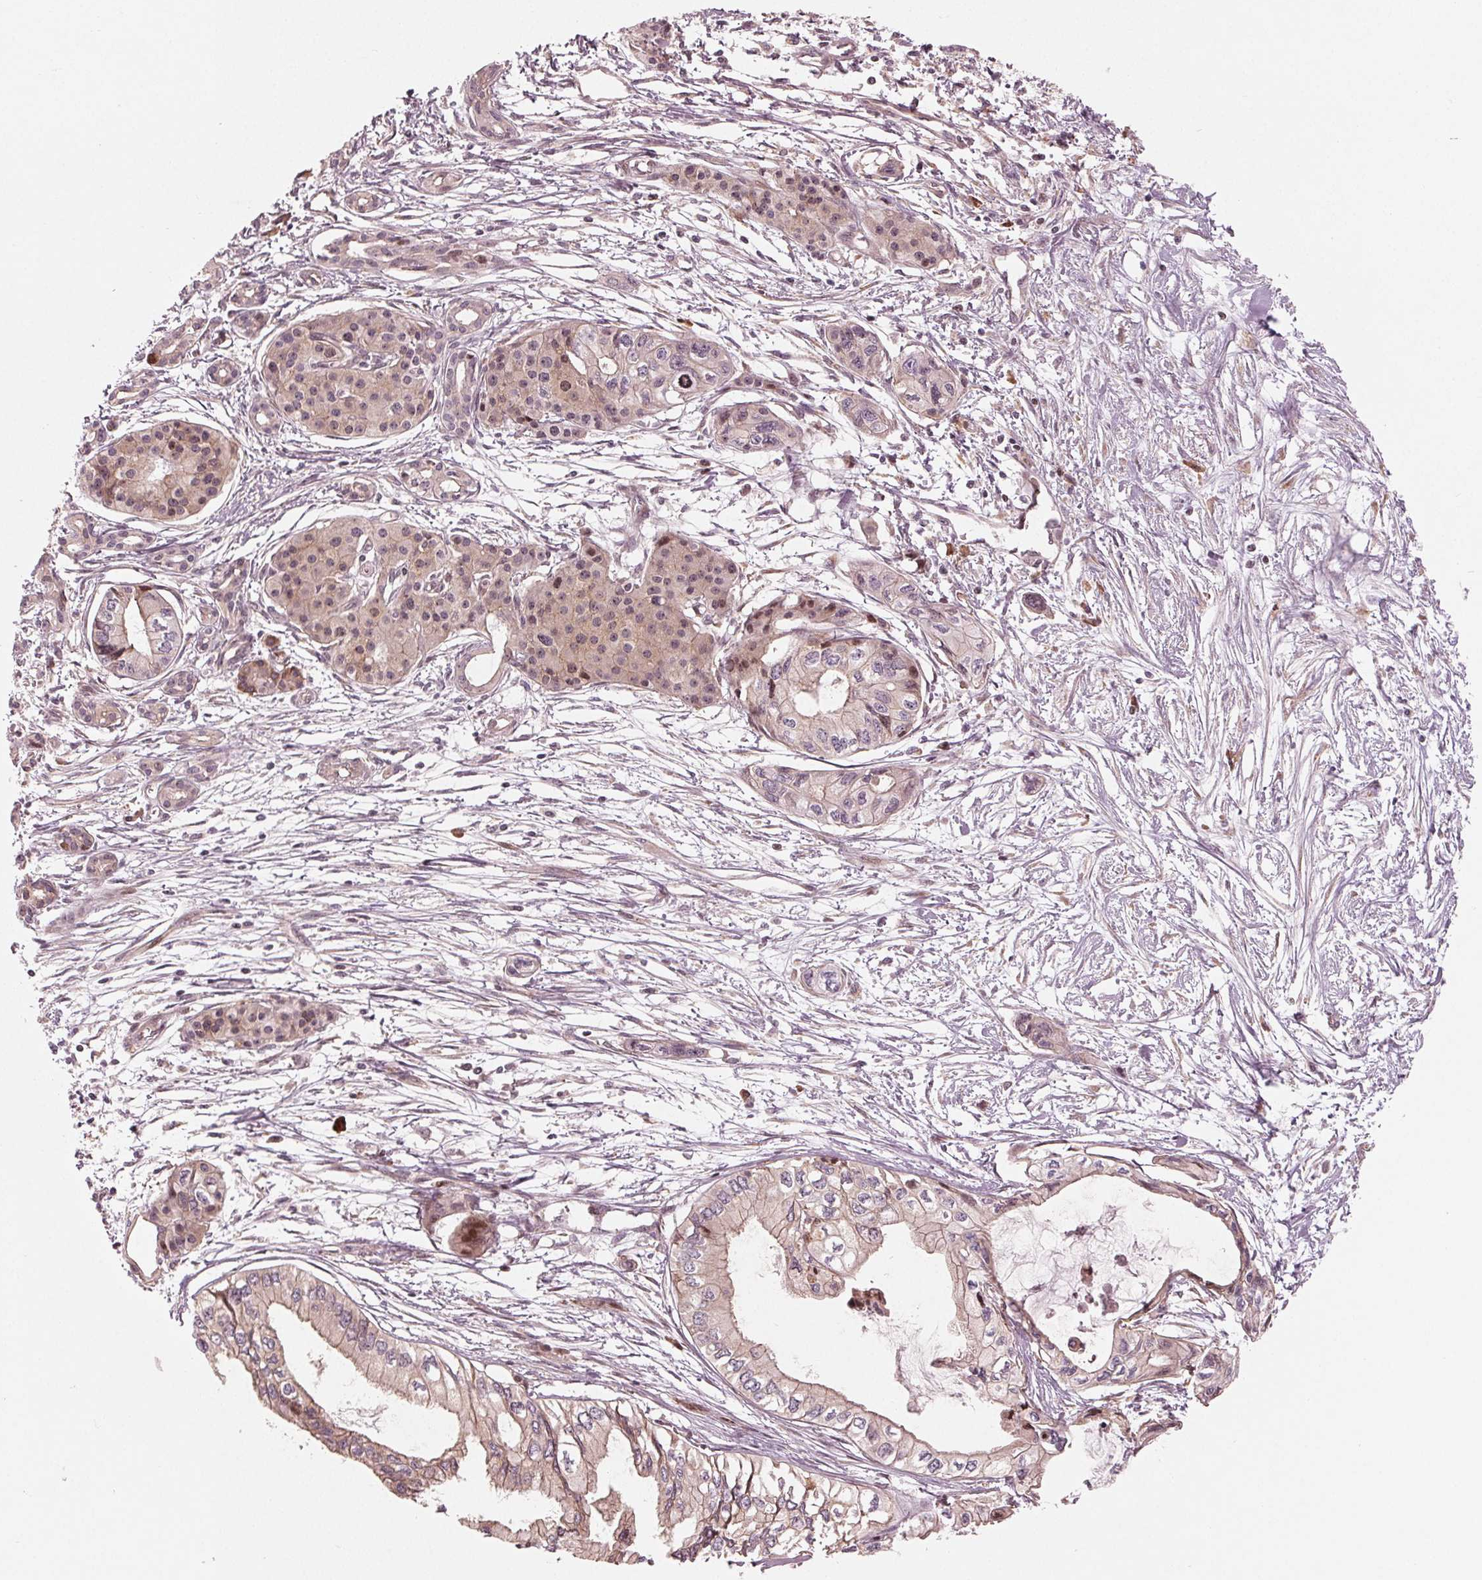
{"staining": {"intensity": "negative", "quantity": "none", "location": "none"}, "tissue": "pancreatic cancer", "cell_type": "Tumor cells", "image_type": "cancer", "snomed": [{"axis": "morphology", "description": "Adenocarcinoma, NOS"}, {"axis": "topography", "description": "Pancreas"}], "caption": "The immunohistochemistry photomicrograph has no significant expression in tumor cells of adenocarcinoma (pancreatic) tissue. (Immunohistochemistry (ihc), brightfield microscopy, high magnification).", "gene": "CMIP", "patient": {"sex": "female", "age": 76}}